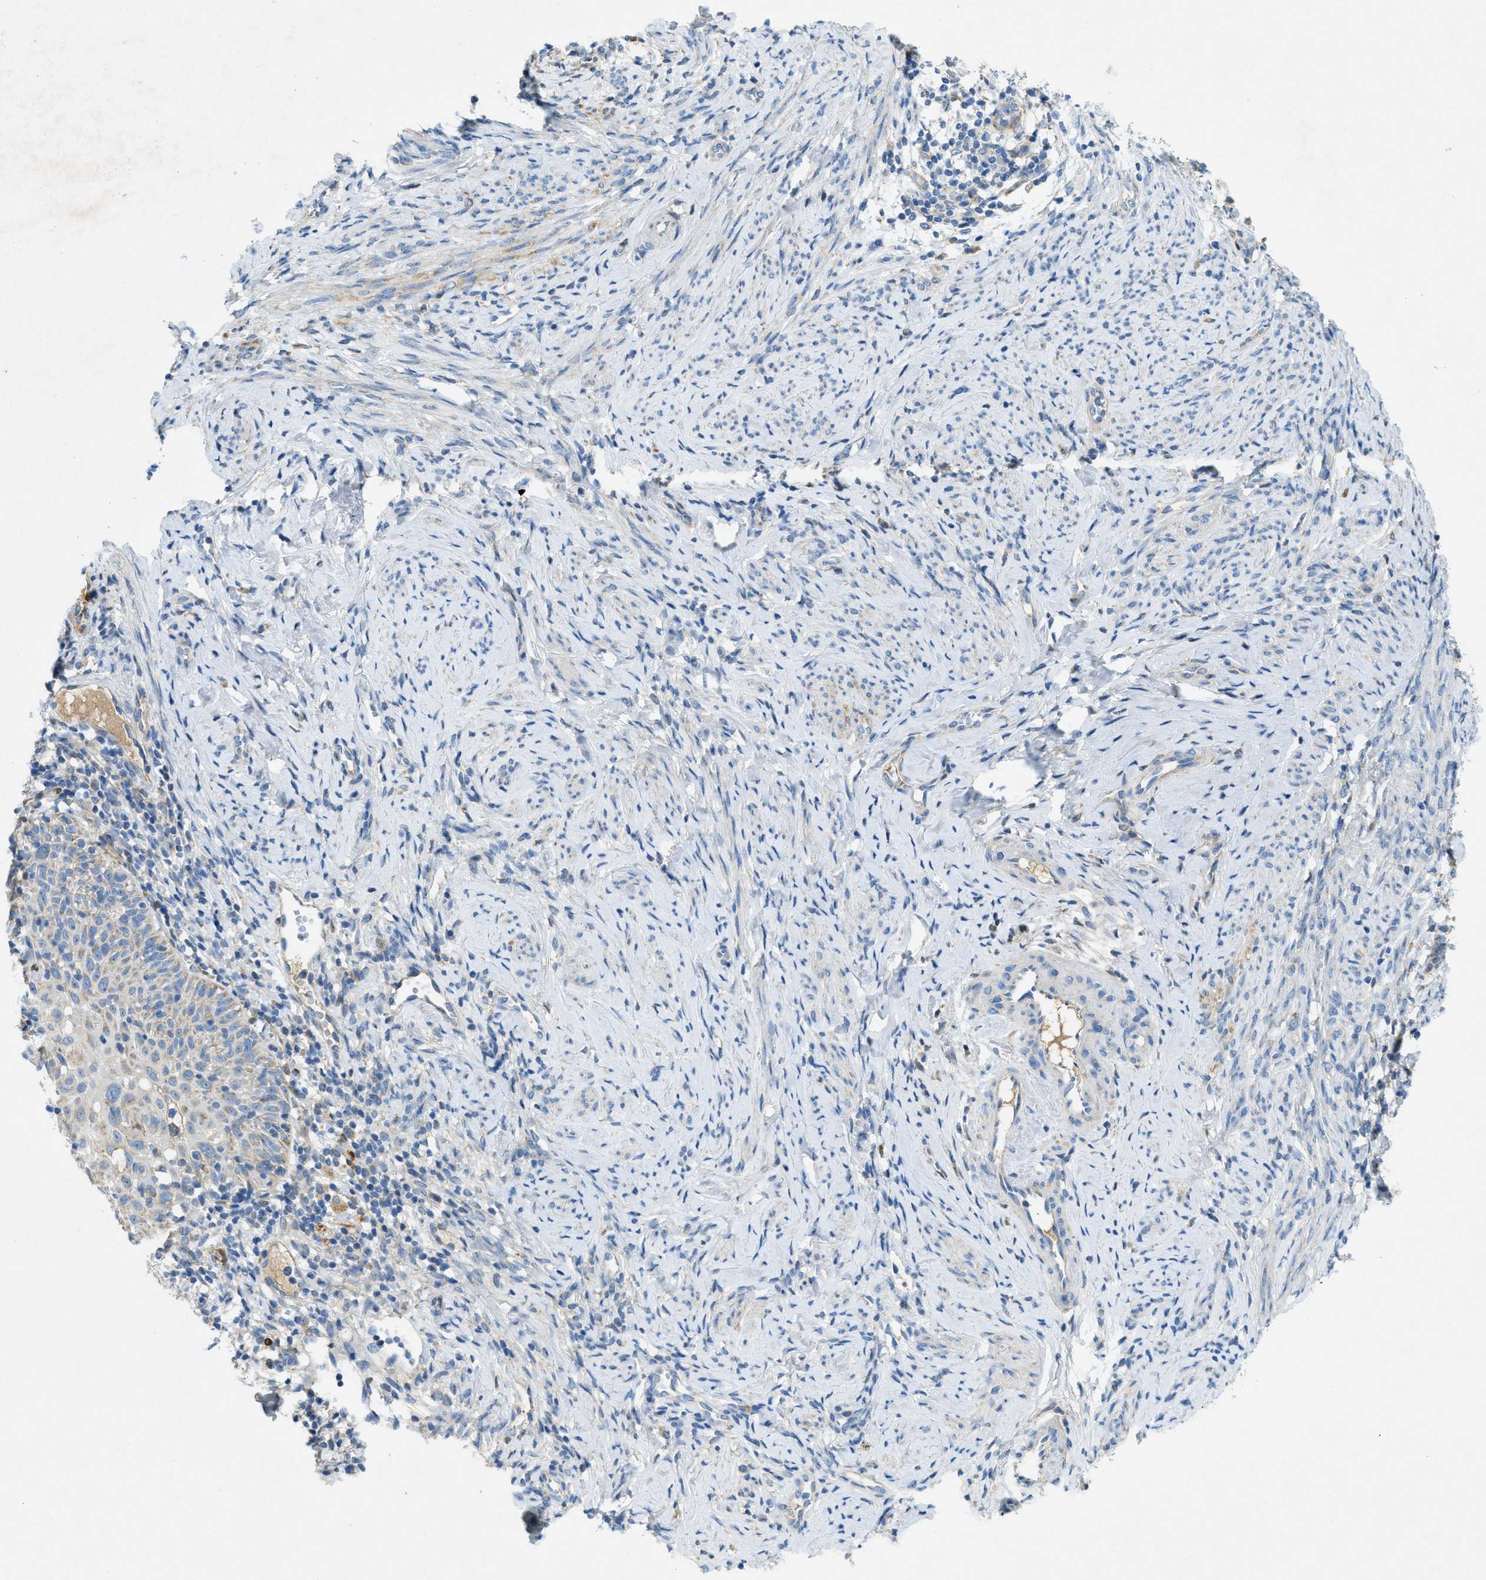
{"staining": {"intensity": "weak", "quantity": "<25%", "location": "cytoplasmic/membranous"}, "tissue": "cervical cancer", "cell_type": "Tumor cells", "image_type": "cancer", "snomed": [{"axis": "morphology", "description": "Squamous cell carcinoma, NOS"}, {"axis": "topography", "description": "Cervix"}], "caption": "Cervical cancer was stained to show a protein in brown. There is no significant positivity in tumor cells.", "gene": "CYGB", "patient": {"sex": "female", "age": 70}}